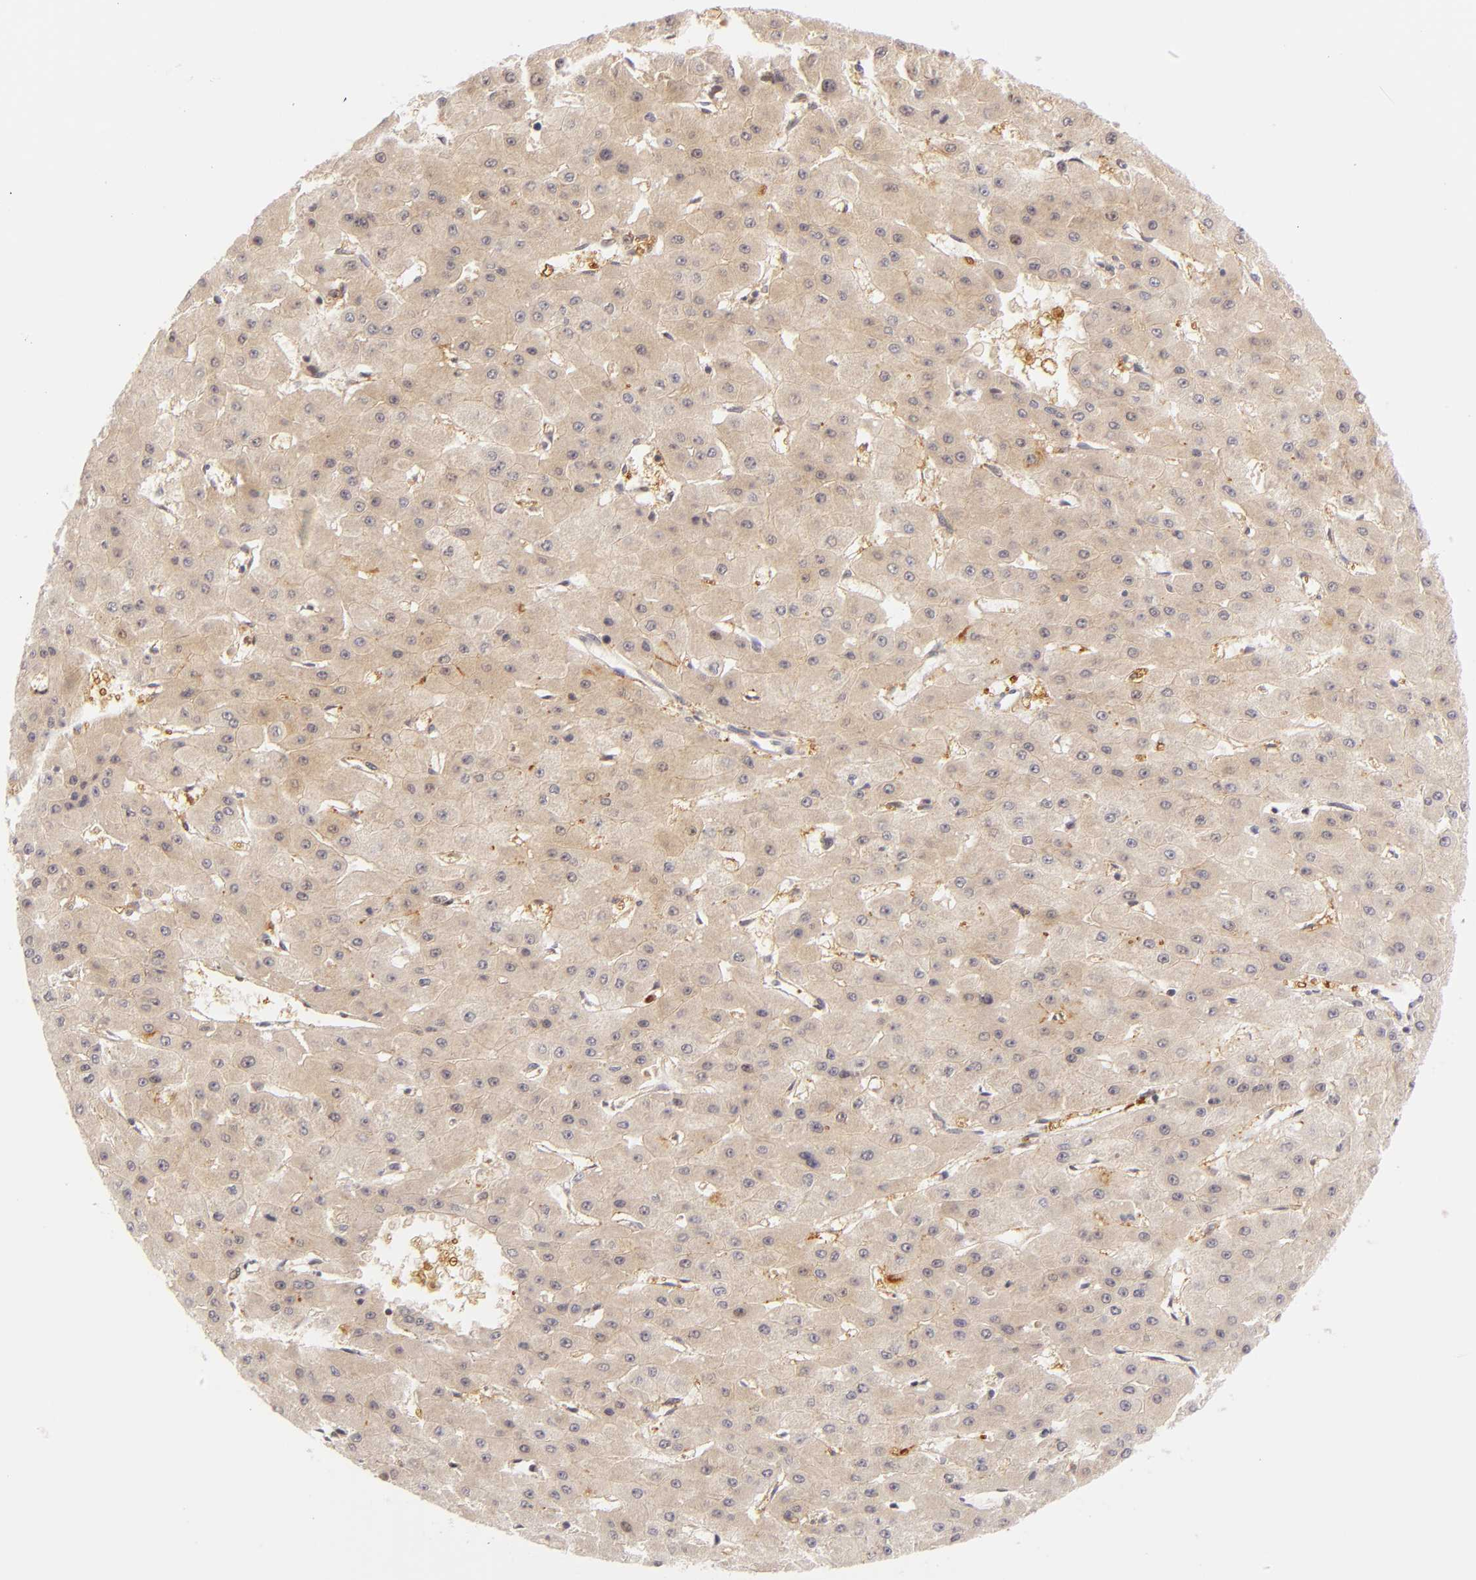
{"staining": {"intensity": "moderate", "quantity": ">75%", "location": "cytoplasmic/membranous"}, "tissue": "liver cancer", "cell_type": "Tumor cells", "image_type": "cancer", "snomed": [{"axis": "morphology", "description": "Carcinoma, Hepatocellular, NOS"}, {"axis": "topography", "description": "Liver"}], "caption": "Tumor cells show medium levels of moderate cytoplasmic/membranous expression in approximately >75% of cells in hepatocellular carcinoma (liver).", "gene": "FABP1", "patient": {"sex": "female", "age": 52}}